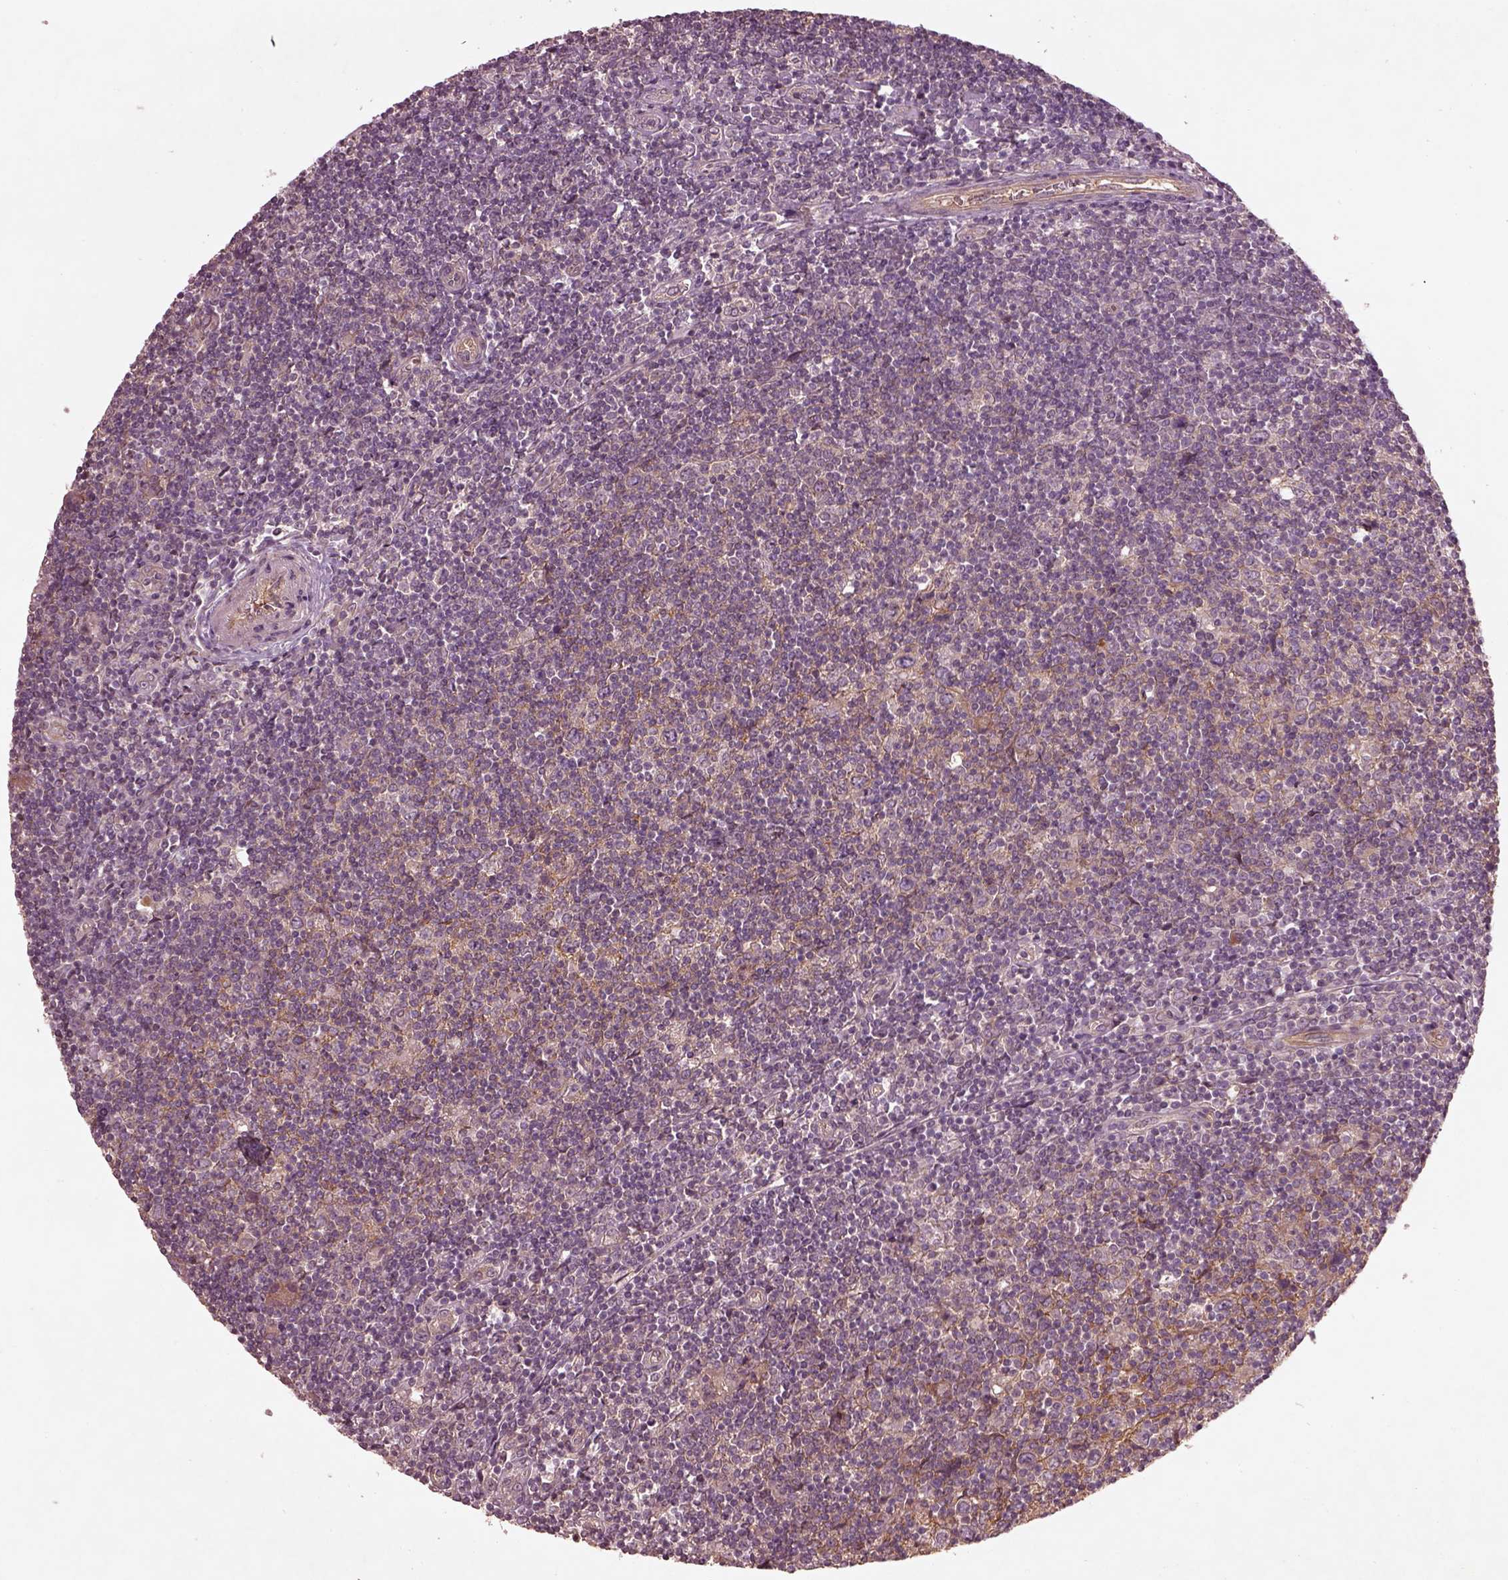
{"staining": {"intensity": "weak", "quantity": ">75%", "location": "cytoplasmic/membranous"}, "tissue": "lymphoma", "cell_type": "Tumor cells", "image_type": "cancer", "snomed": [{"axis": "morphology", "description": "Hodgkin's disease, NOS"}, {"axis": "topography", "description": "Lymph node"}], "caption": "IHC histopathology image of neoplastic tissue: human Hodgkin's disease stained using IHC exhibits low levels of weak protein expression localized specifically in the cytoplasmic/membranous of tumor cells, appearing as a cytoplasmic/membranous brown color.", "gene": "FAM234A", "patient": {"sex": "male", "age": 40}}